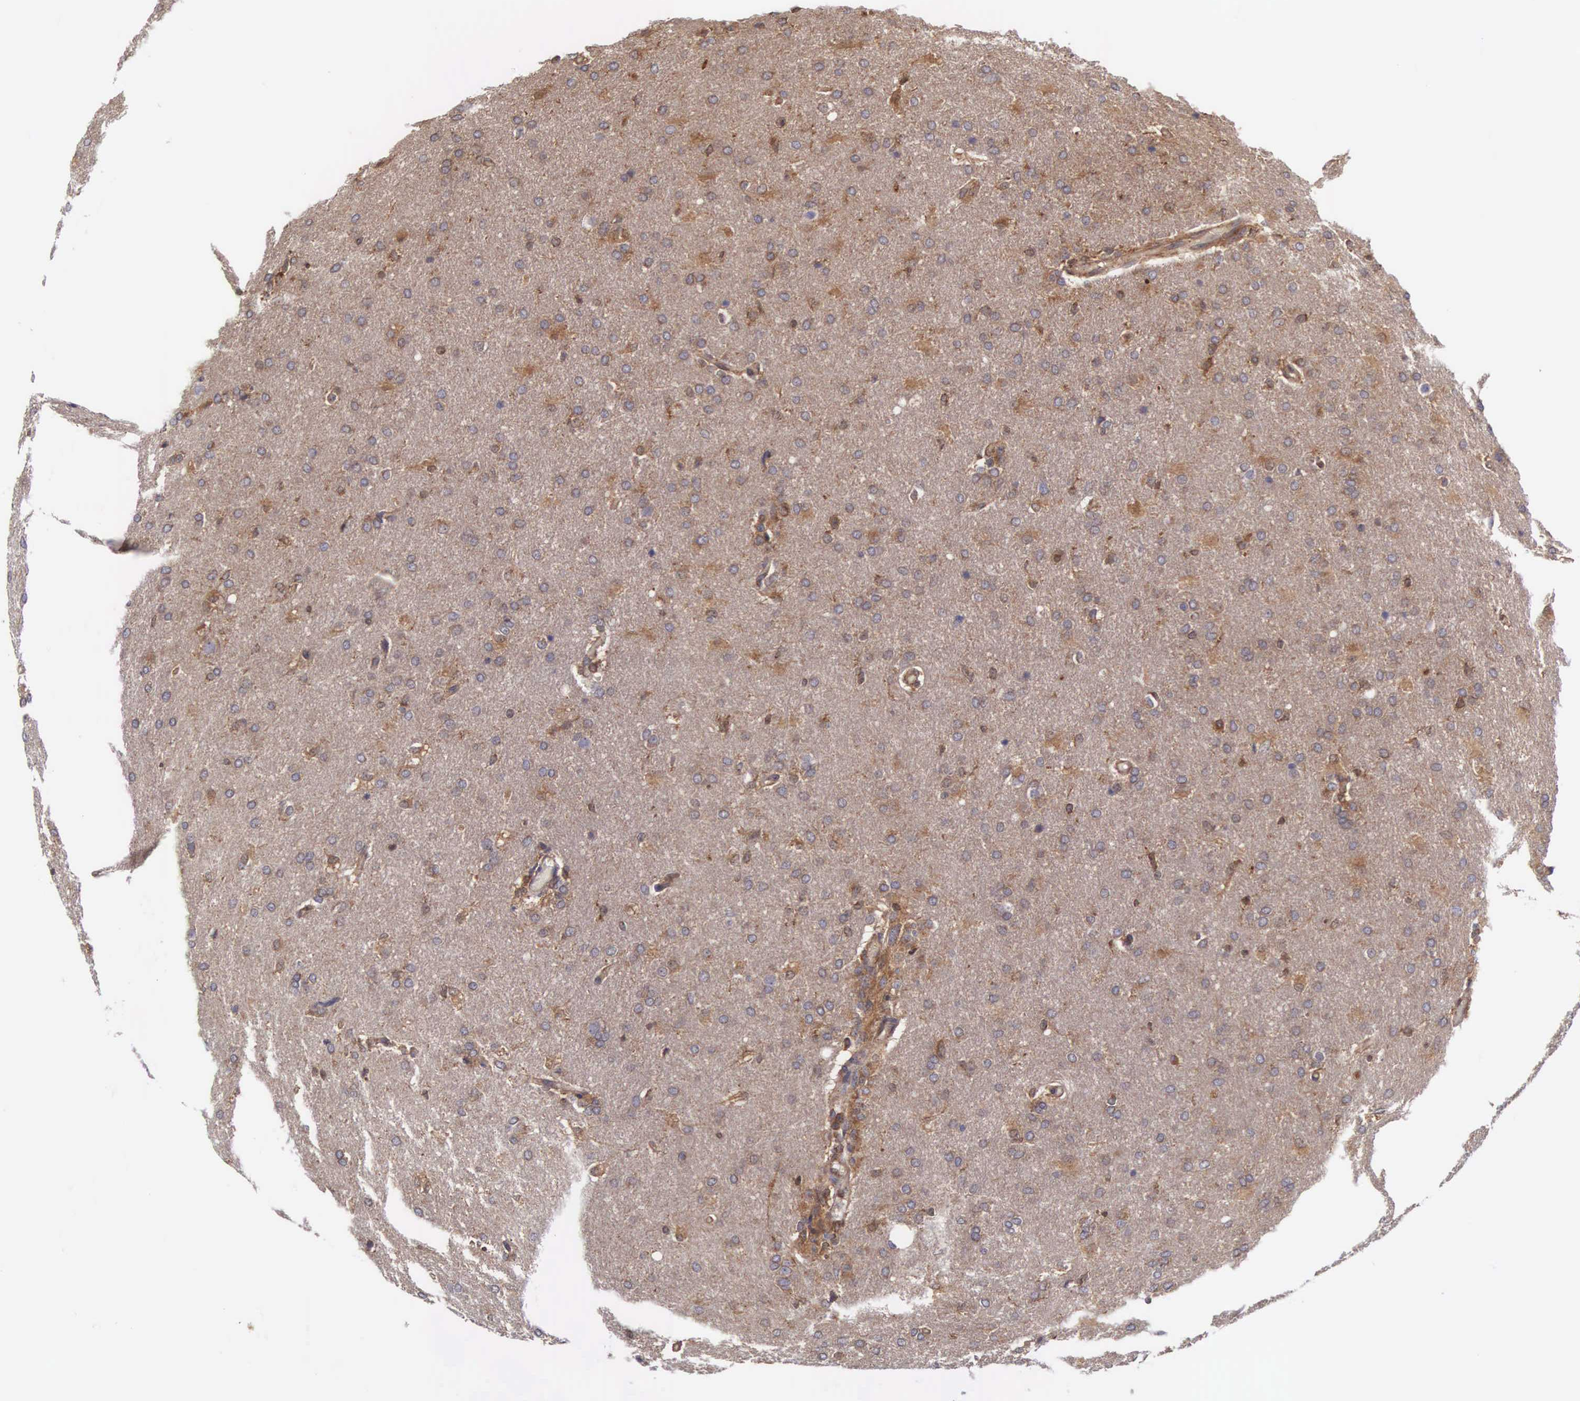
{"staining": {"intensity": "moderate", "quantity": ">75%", "location": "cytoplasmic/membranous"}, "tissue": "glioma", "cell_type": "Tumor cells", "image_type": "cancer", "snomed": [{"axis": "morphology", "description": "Glioma, malignant, High grade"}, {"axis": "topography", "description": "Brain"}], "caption": "Immunohistochemical staining of human glioma exhibits moderate cytoplasmic/membranous protein expression in approximately >75% of tumor cells. Using DAB (brown) and hematoxylin (blue) stains, captured at high magnification using brightfield microscopy.", "gene": "DHRS1", "patient": {"sex": "male", "age": 68}}